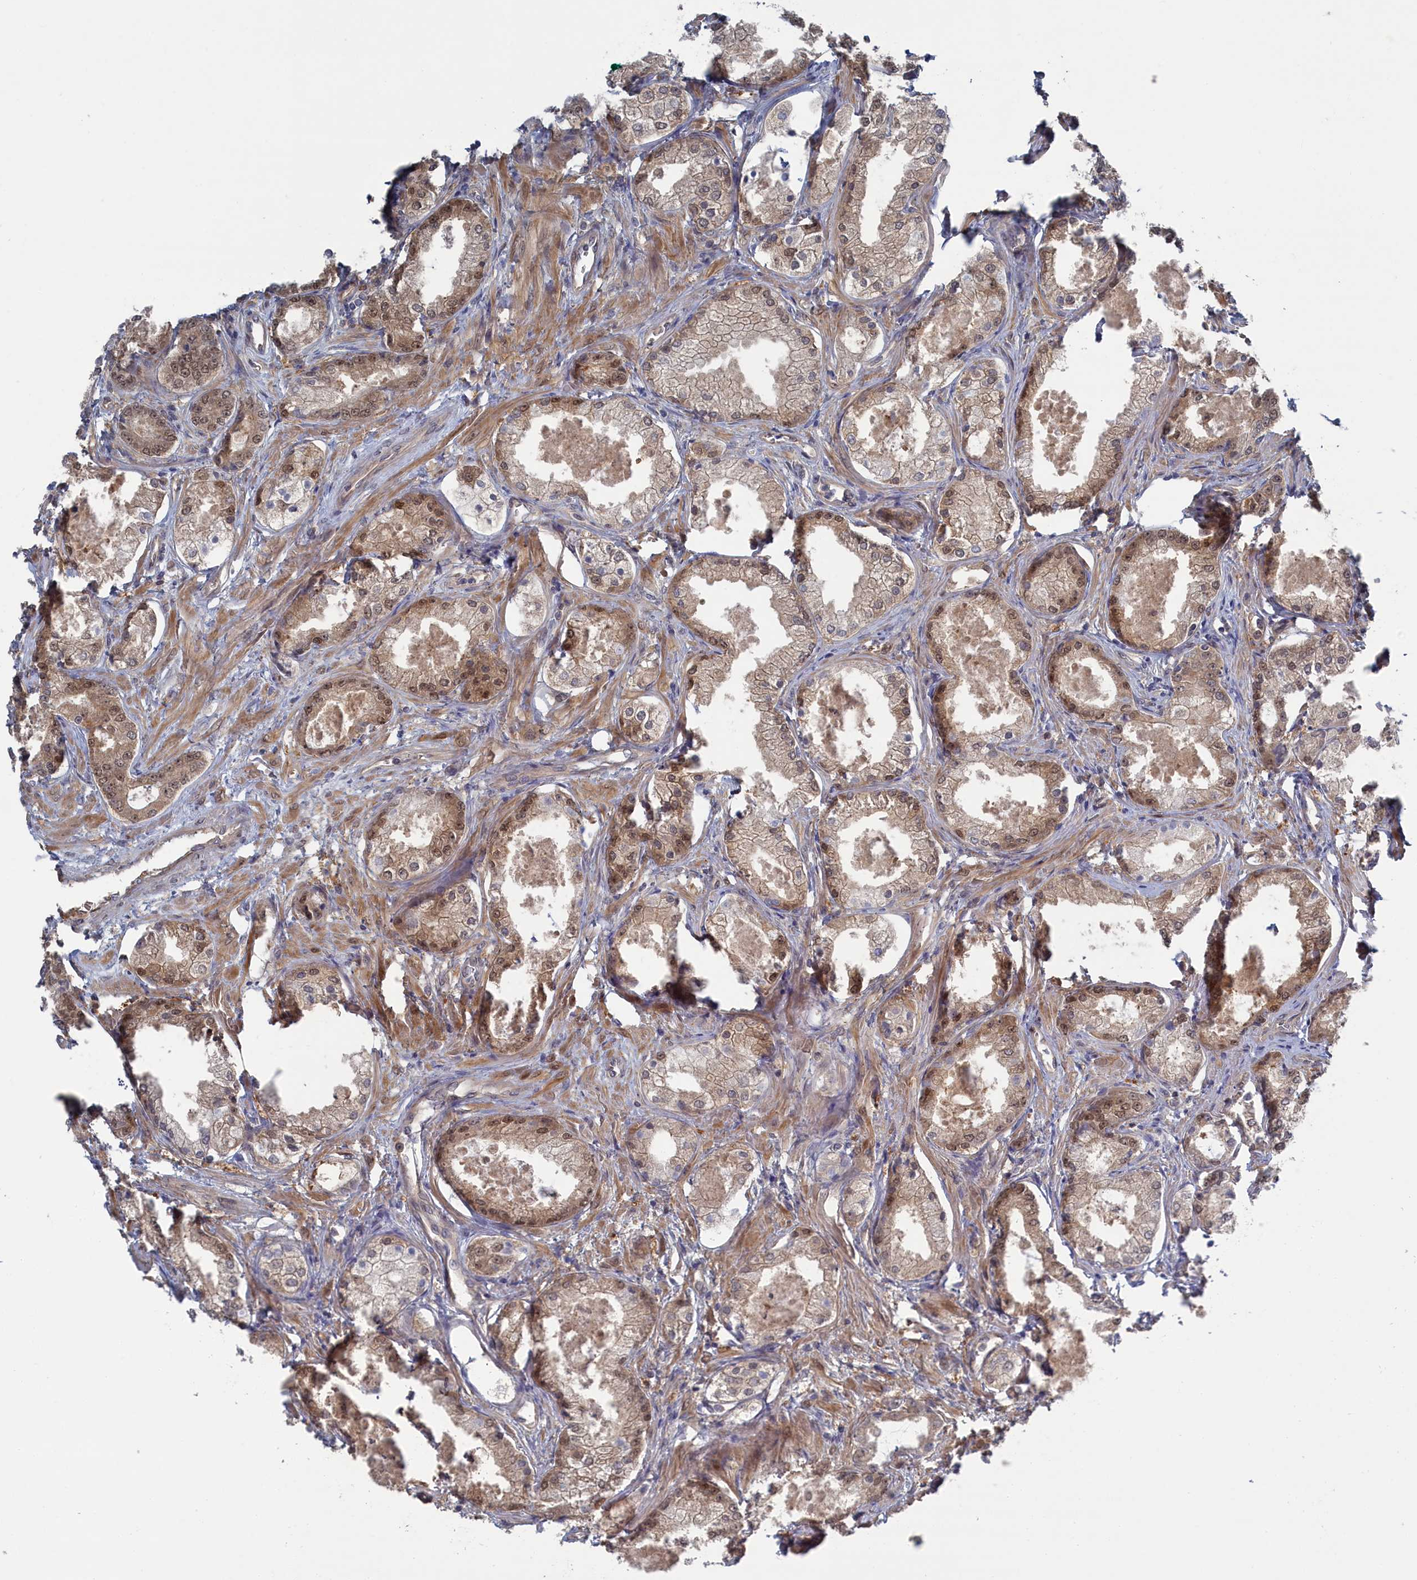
{"staining": {"intensity": "moderate", "quantity": ">75%", "location": "cytoplasmic/membranous,nuclear"}, "tissue": "prostate cancer", "cell_type": "Tumor cells", "image_type": "cancer", "snomed": [{"axis": "morphology", "description": "Adenocarcinoma, Low grade"}, {"axis": "topography", "description": "Prostate"}], "caption": "Protein staining shows moderate cytoplasmic/membranous and nuclear positivity in about >75% of tumor cells in prostate cancer (adenocarcinoma (low-grade)). (Brightfield microscopy of DAB IHC at high magnification).", "gene": "IRGQ", "patient": {"sex": "male", "age": 68}}